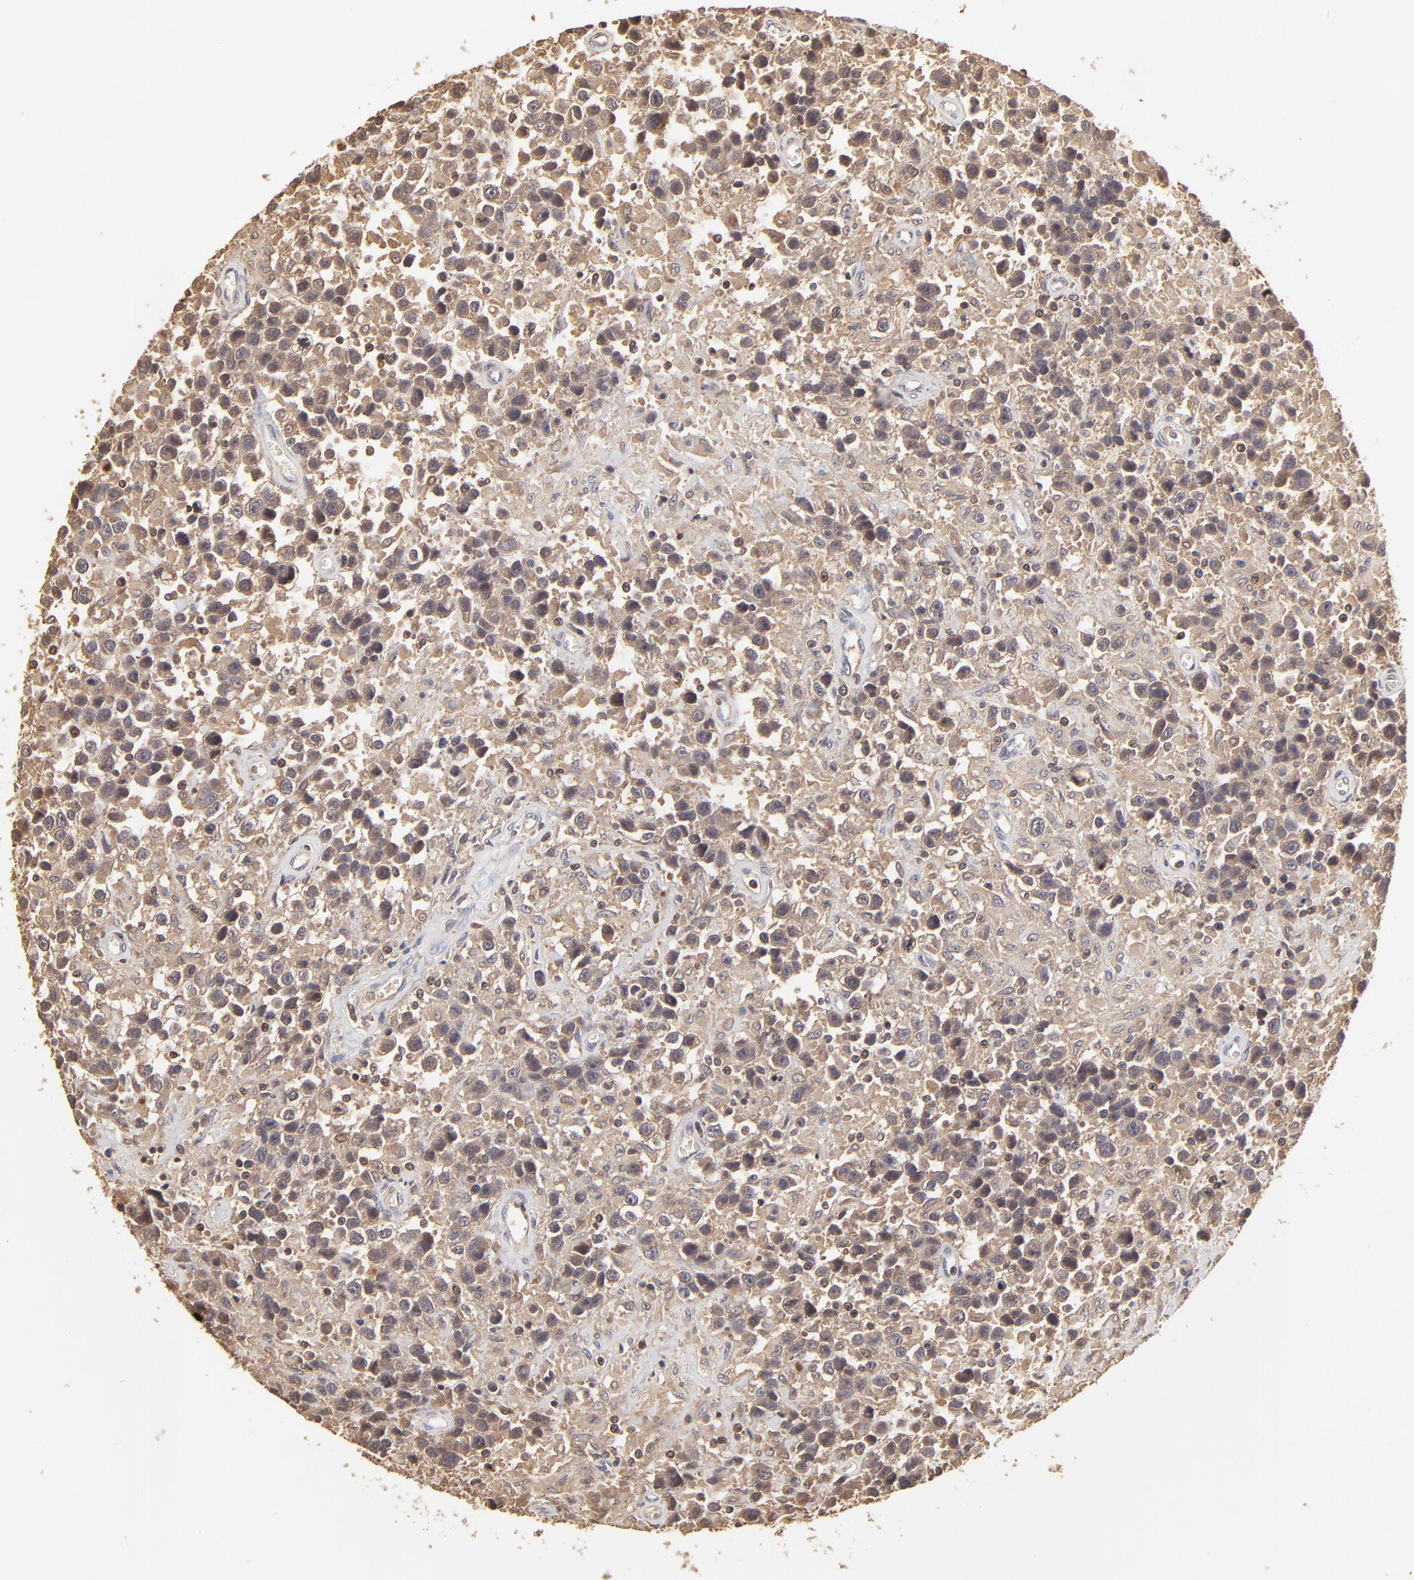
{"staining": {"intensity": "strong", "quantity": ">75%", "location": "cytoplasmic/membranous"}, "tissue": "testis cancer", "cell_type": "Tumor cells", "image_type": "cancer", "snomed": [{"axis": "morphology", "description": "Seminoma, NOS"}, {"axis": "topography", "description": "Testis"}], "caption": "Testis seminoma tissue demonstrates strong cytoplasmic/membranous expression in about >75% of tumor cells, visualized by immunohistochemistry.", "gene": "STON2", "patient": {"sex": "male", "age": 43}}